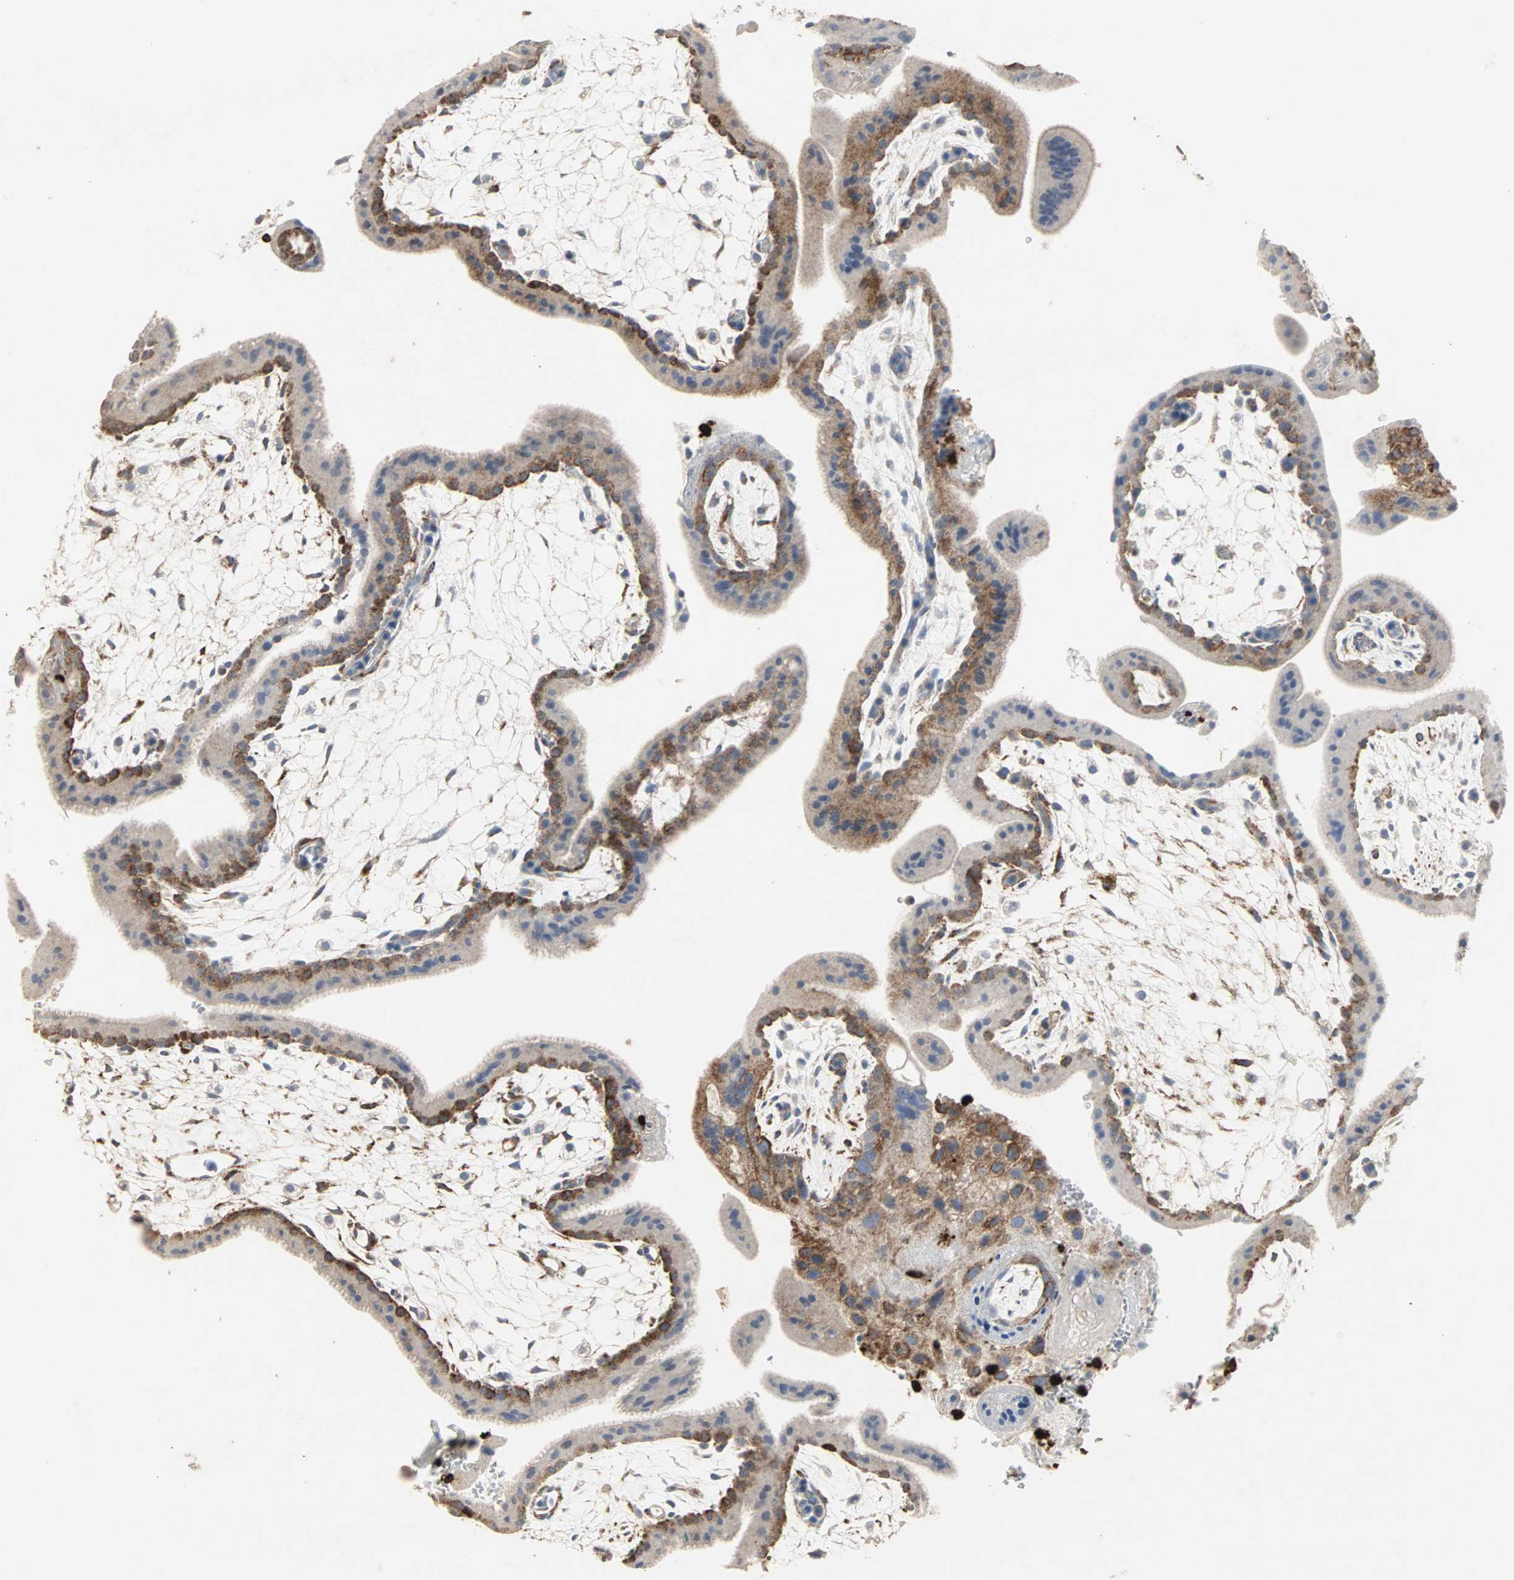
{"staining": {"intensity": "moderate", "quantity": ">75%", "location": "cytoplasmic/membranous"}, "tissue": "placenta", "cell_type": "Decidual cells", "image_type": "normal", "snomed": [{"axis": "morphology", "description": "Normal tissue, NOS"}, {"axis": "topography", "description": "Placenta"}], "caption": "Immunohistochemistry (IHC) of normal placenta demonstrates medium levels of moderate cytoplasmic/membranous staining in about >75% of decidual cells. Nuclei are stained in blue.", "gene": "CEACAM6", "patient": {"sex": "female", "age": 35}}